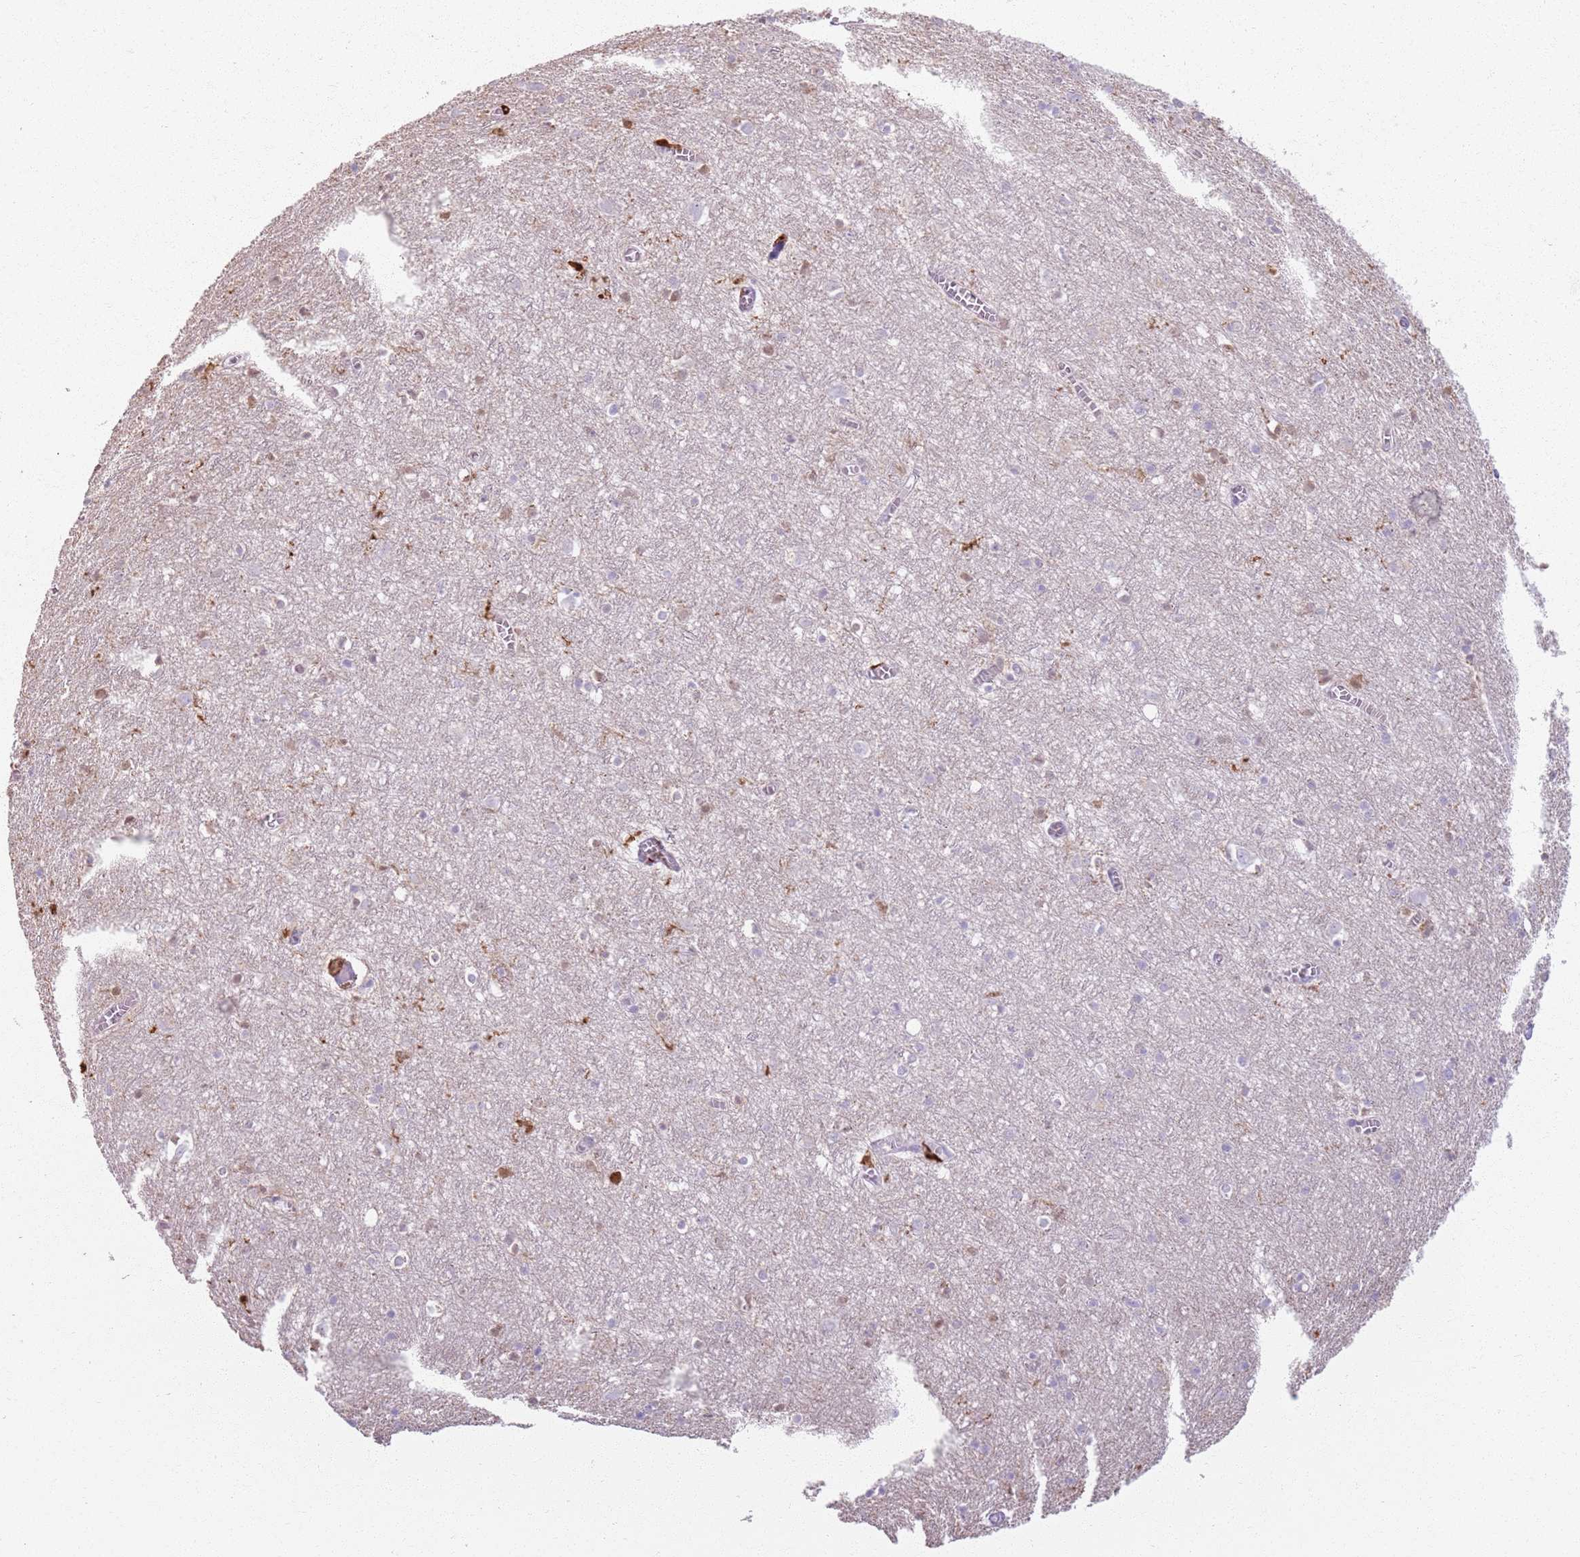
{"staining": {"intensity": "moderate", "quantity": "25%-75%", "location": "cytoplasmic/membranous"}, "tissue": "cerebral cortex", "cell_type": "Endothelial cells", "image_type": "normal", "snomed": [{"axis": "morphology", "description": "Normal tissue, NOS"}, {"axis": "topography", "description": "Cerebral cortex"}], "caption": "Brown immunohistochemical staining in unremarkable human cerebral cortex reveals moderate cytoplasmic/membranous positivity in approximately 25%-75% of endothelial cells. (brown staining indicates protein expression, while blue staining denotes nuclei).", "gene": "GDPGP1", "patient": {"sex": "female", "age": 64}}